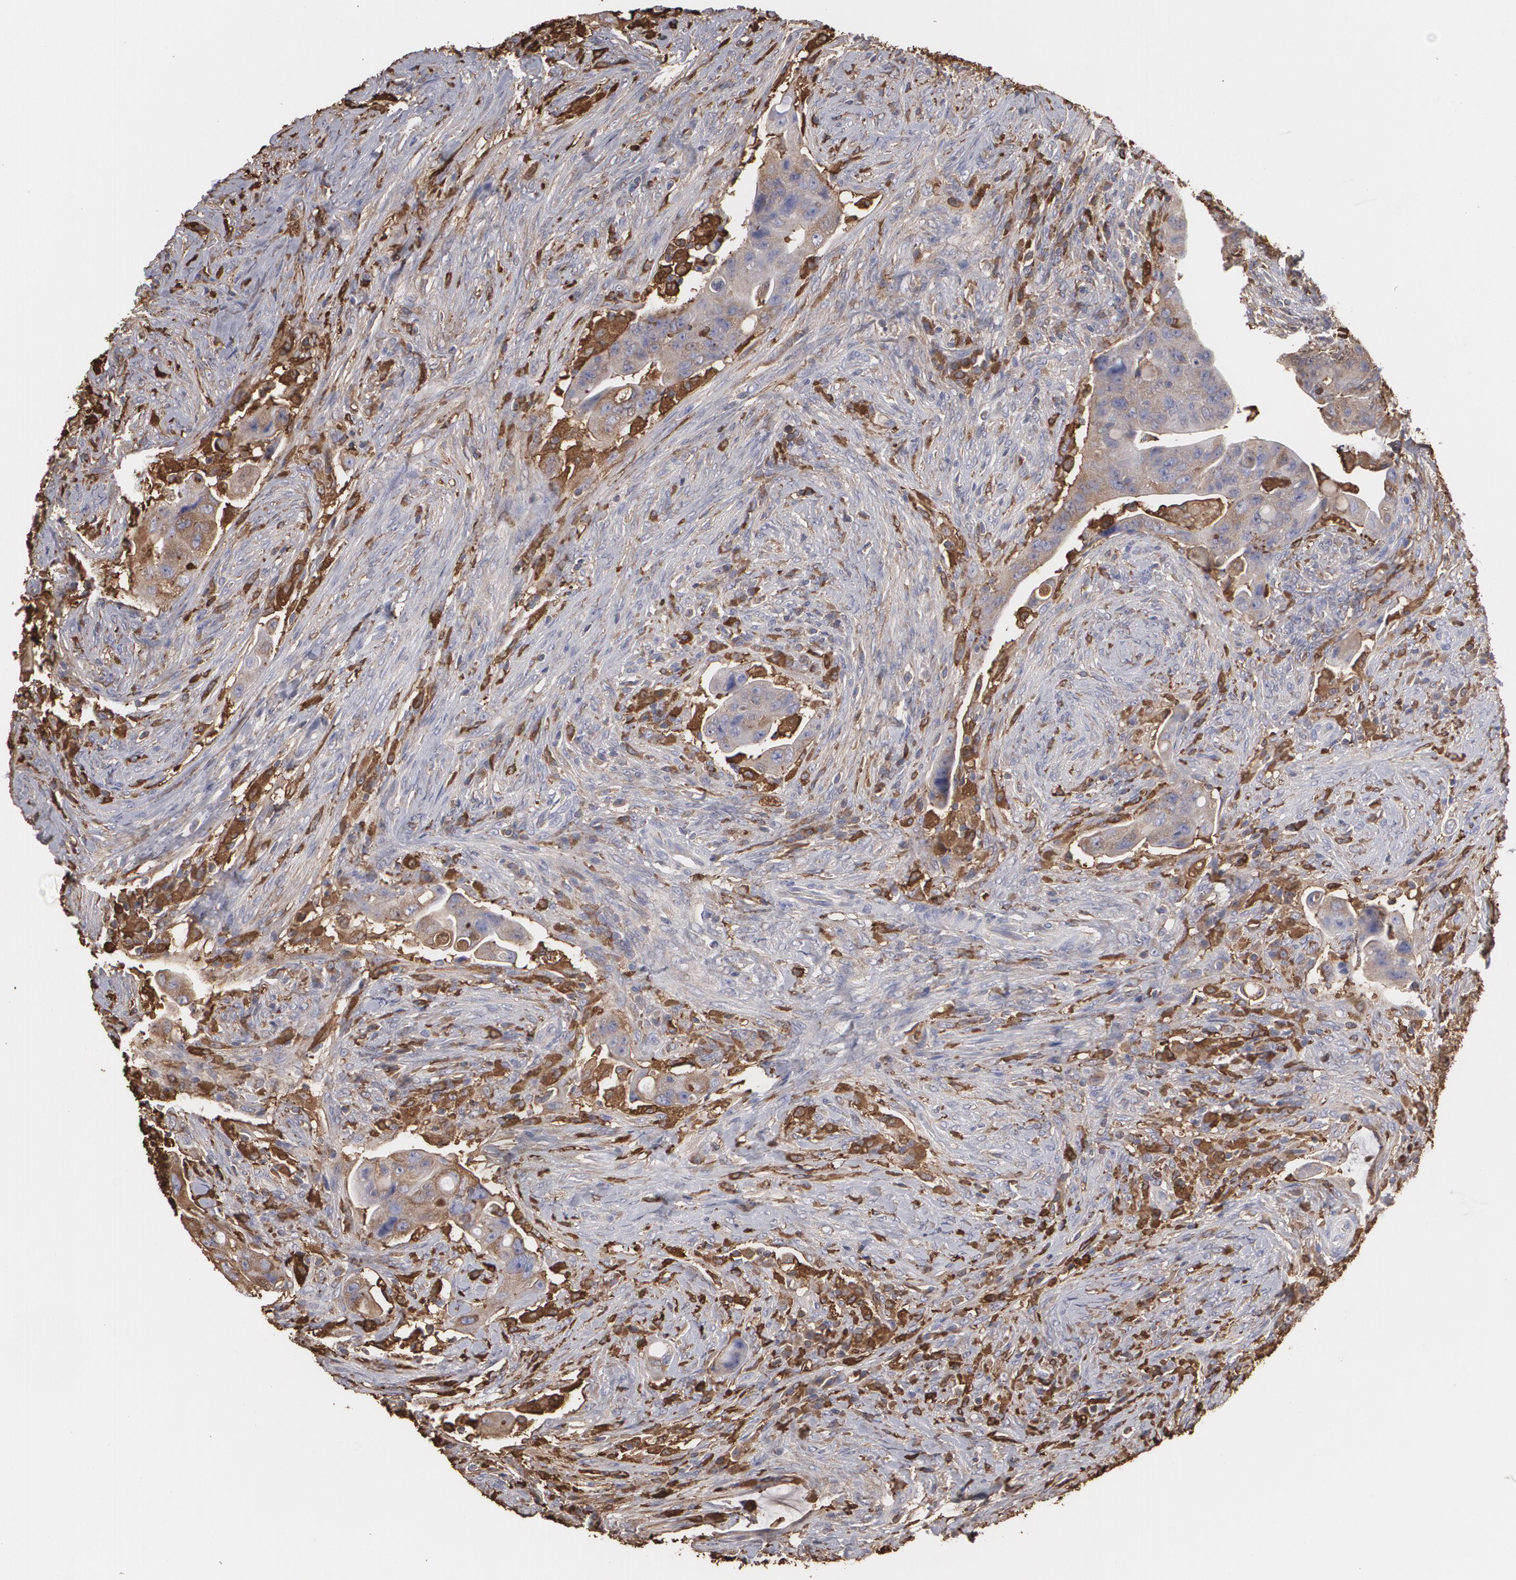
{"staining": {"intensity": "strong", "quantity": ">75%", "location": "cytoplasmic/membranous"}, "tissue": "colorectal cancer", "cell_type": "Tumor cells", "image_type": "cancer", "snomed": [{"axis": "morphology", "description": "Adenocarcinoma, NOS"}, {"axis": "topography", "description": "Rectum"}], "caption": "High-power microscopy captured an IHC histopathology image of colorectal cancer (adenocarcinoma), revealing strong cytoplasmic/membranous positivity in approximately >75% of tumor cells.", "gene": "ODC1", "patient": {"sex": "female", "age": 71}}